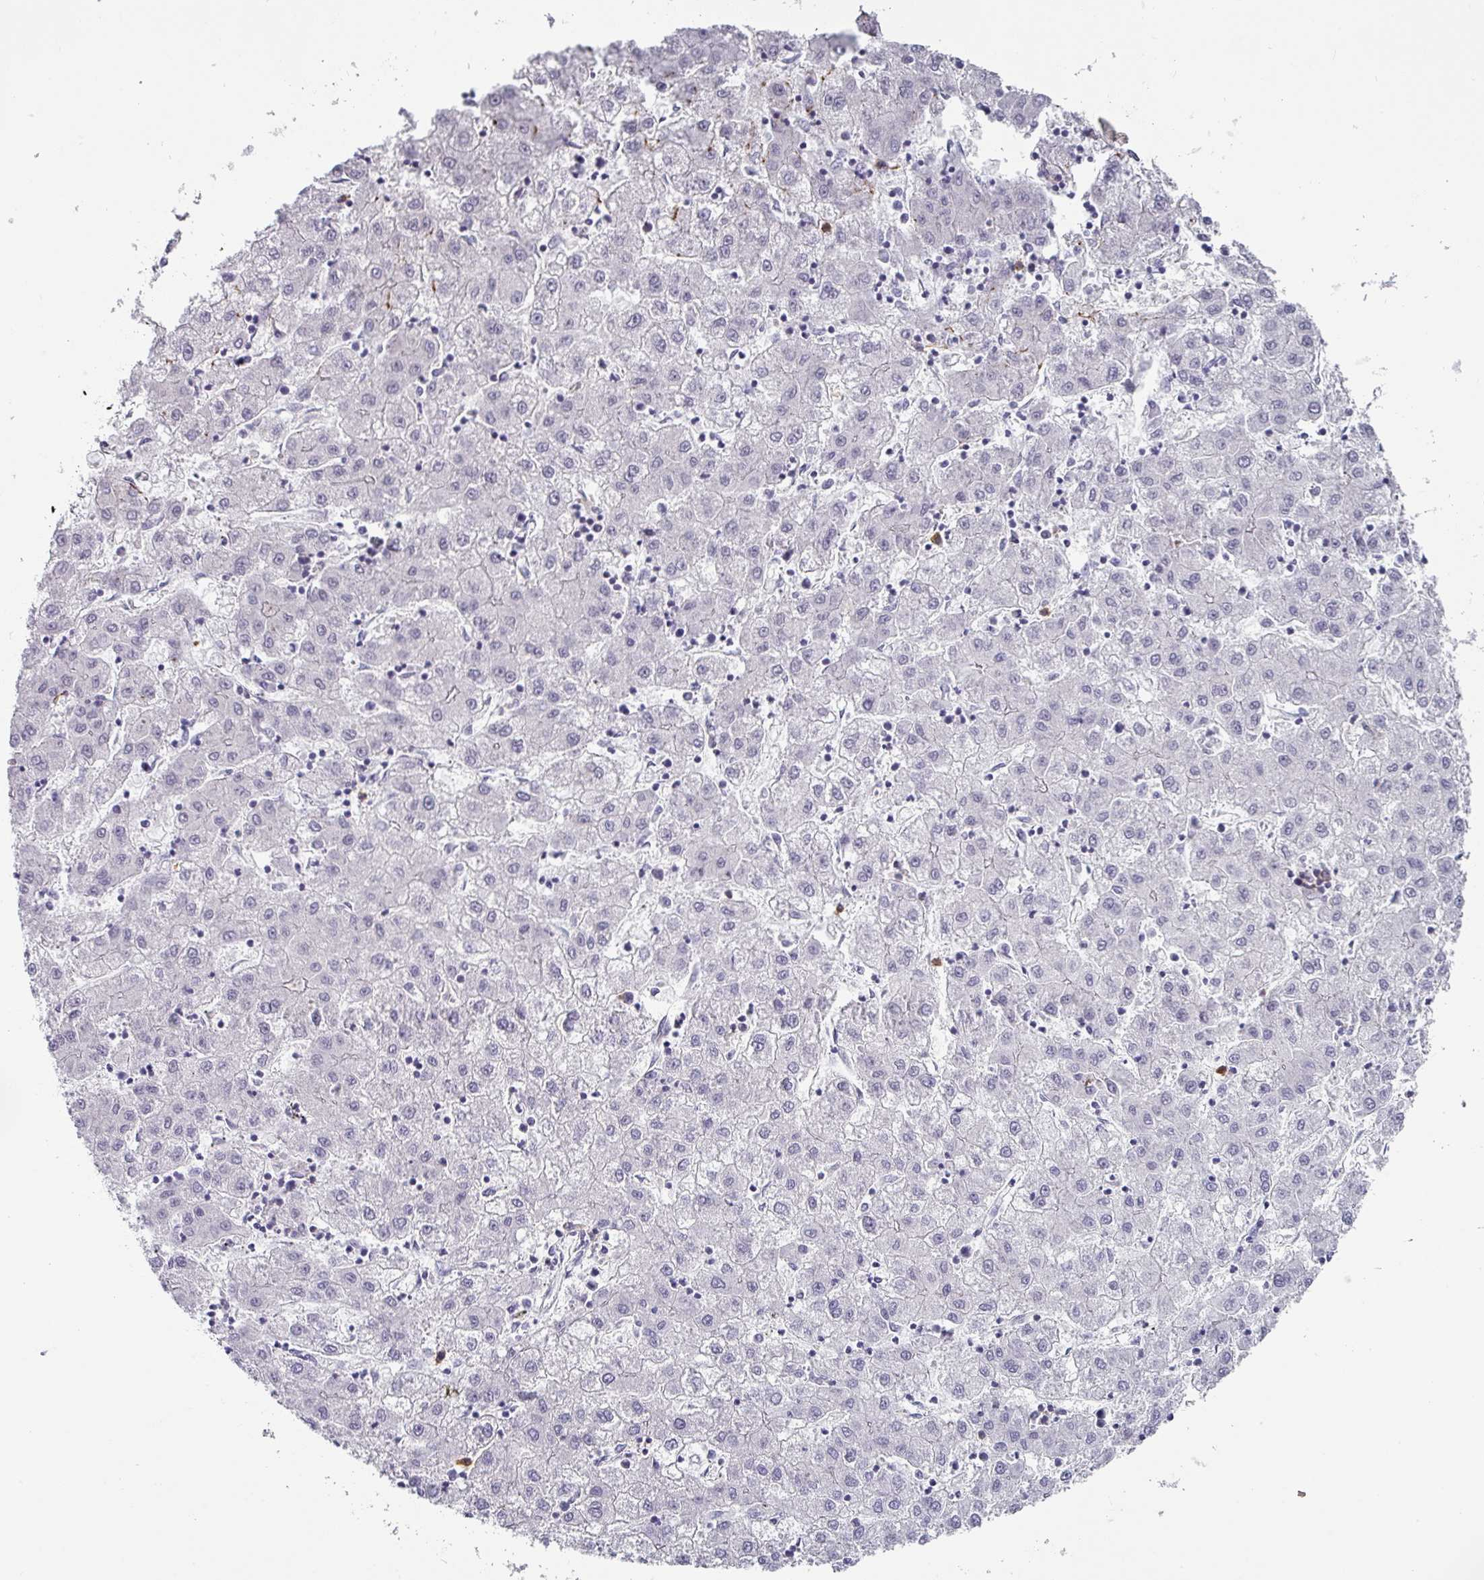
{"staining": {"intensity": "negative", "quantity": "none", "location": "none"}, "tissue": "liver cancer", "cell_type": "Tumor cells", "image_type": "cancer", "snomed": [{"axis": "morphology", "description": "Carcinoma, Hepatocellular, NOS"}, {"axis": "topography", "description": "Liver"}], "caption": "Protein analysis of hepatocellular carcinoma (liver) reveals no significant positivity in tumor cells.", "gene": "BTLA", "patient": {"sex": "male", "age": 72}}